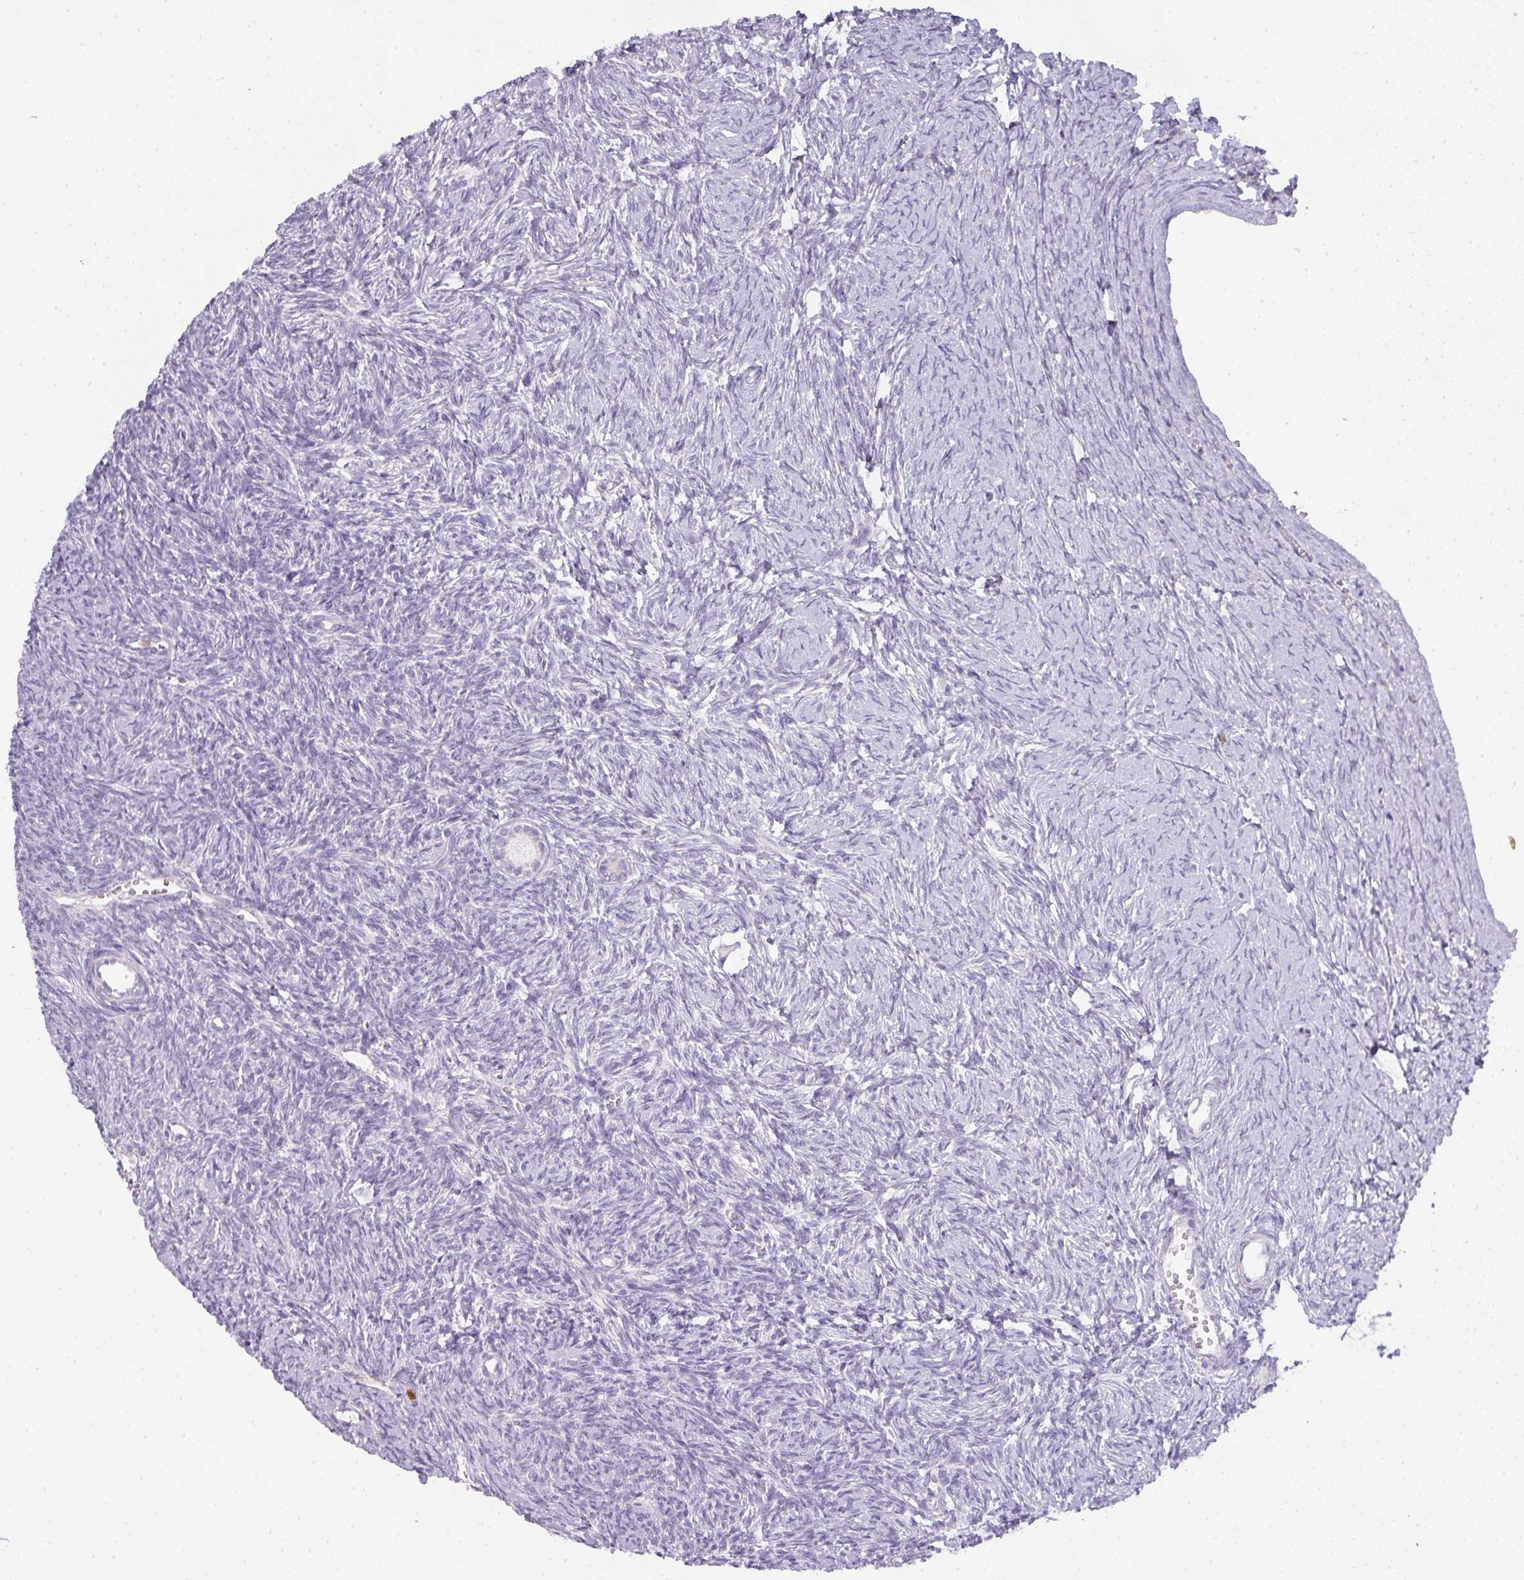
{"staining": {"intensity": "negative", "quantity": "none", "location": "none"}, "tissue": "ovary", "cell_type": "Follicle cells", "image_type": "normal", "snomed": [{"axis": "morphology", "description": "Normal tissue, NOS"}, {"axis": "topography", "description": "Ovary"}], "caption": "Immunohistochemistry image of unremarkable ovary: ovary stained with DAB (3,3'-diaminobenzidine) reveals no significant protein positivity in follicle cells.", "gene": "HHEX", "patient": {"sex": "female", "age": 39}}